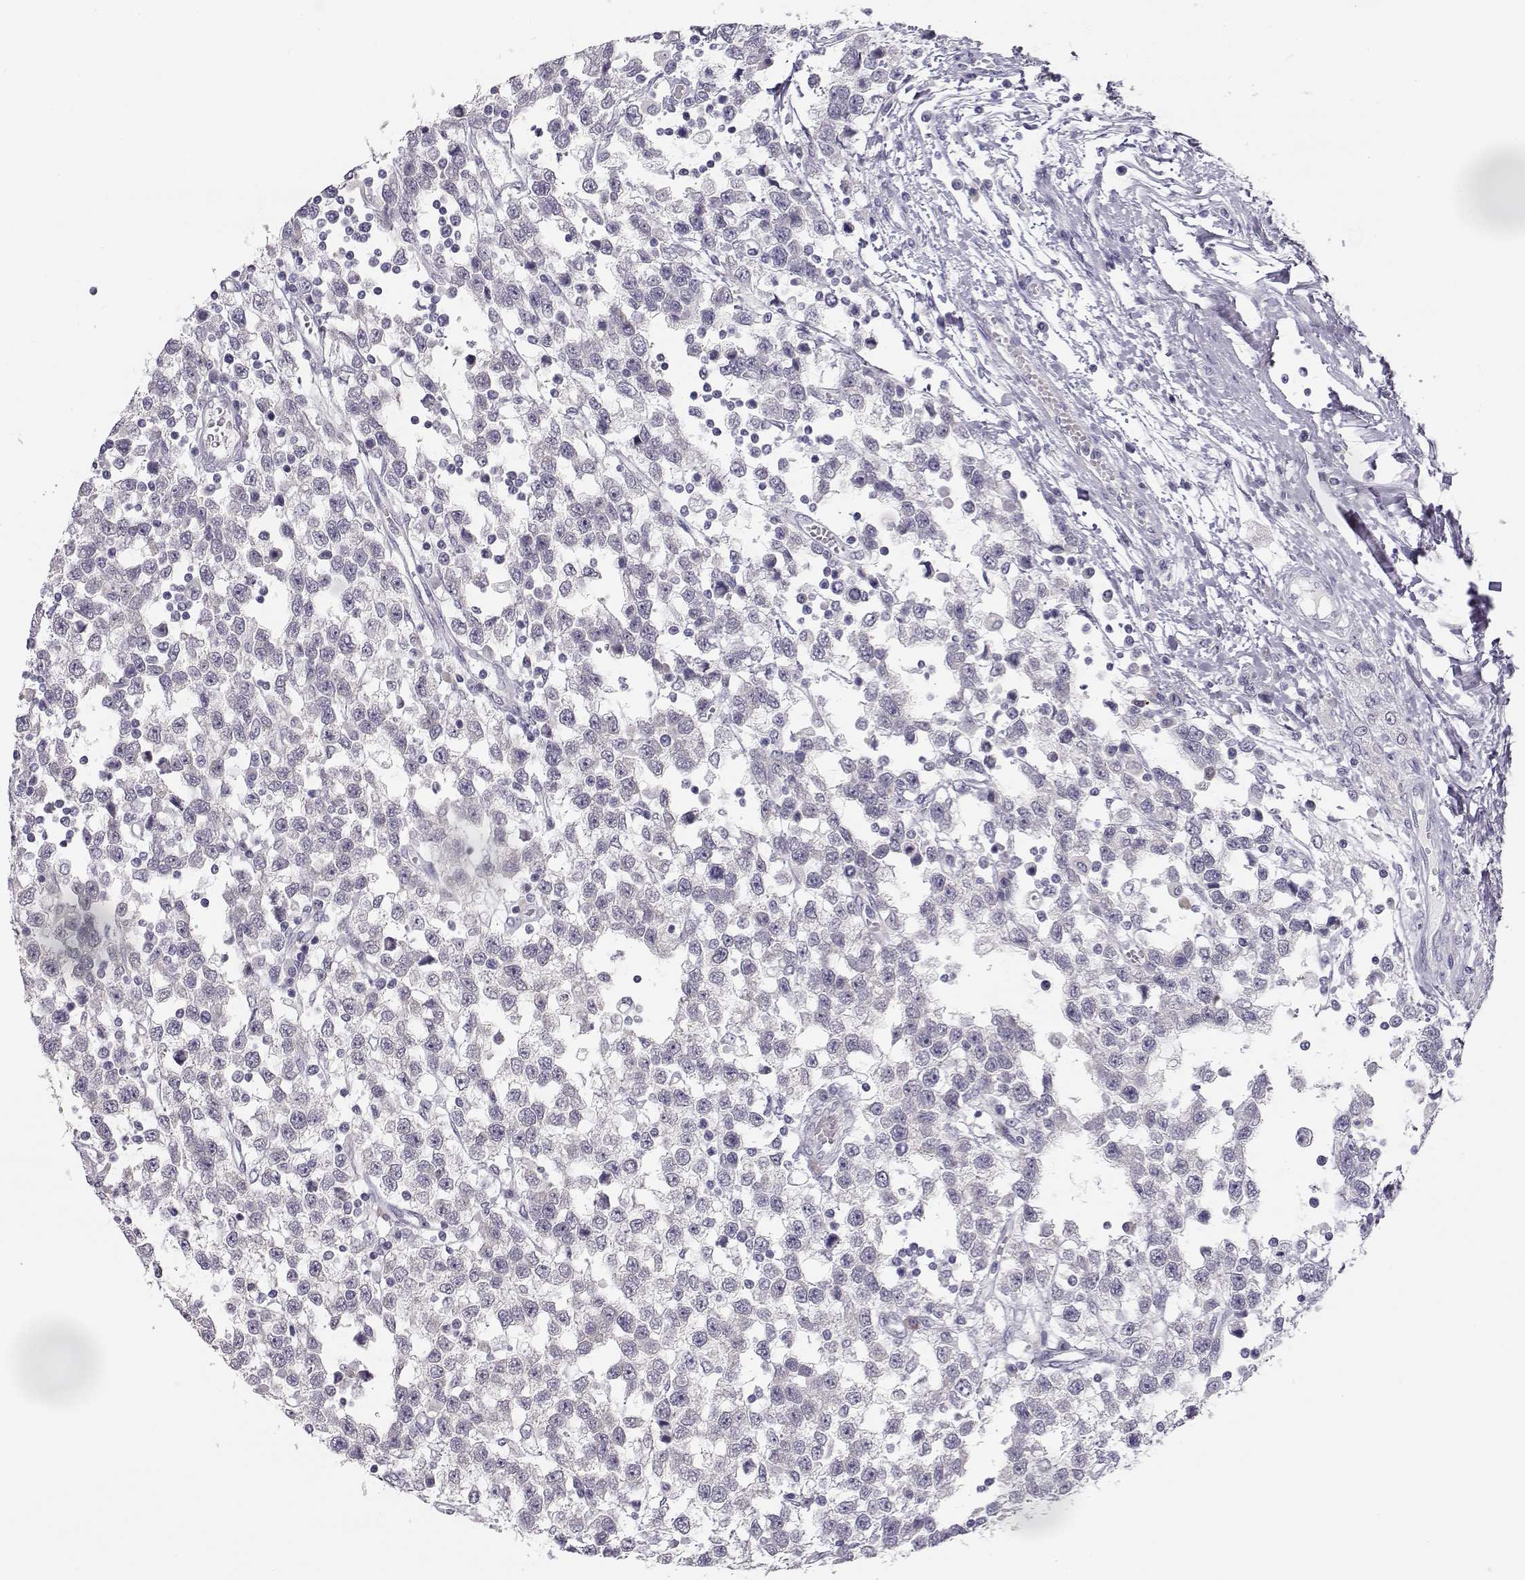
{"staining": {"intensity": "negative", "quantity": "none", "location": "none"}, "tissue": "testis cancer", "cell_type": "Tumor cells", "image_type": "cancer", "snomed": [{"axis": "morphology", "description": "Seminoma, NOS"}, {"axis": "topography", "description": "Testis"}], "caption": "Immunohistochemical staining of human testis cancer demonstrates no significant staining in tumor cells. (Stains: DAB IHC with hematoxylin counter stain, Microscopy: brightfield microscopy at high magnification).", "gene": "TTC26", "patient": {"sex": "male", "age": 34}}